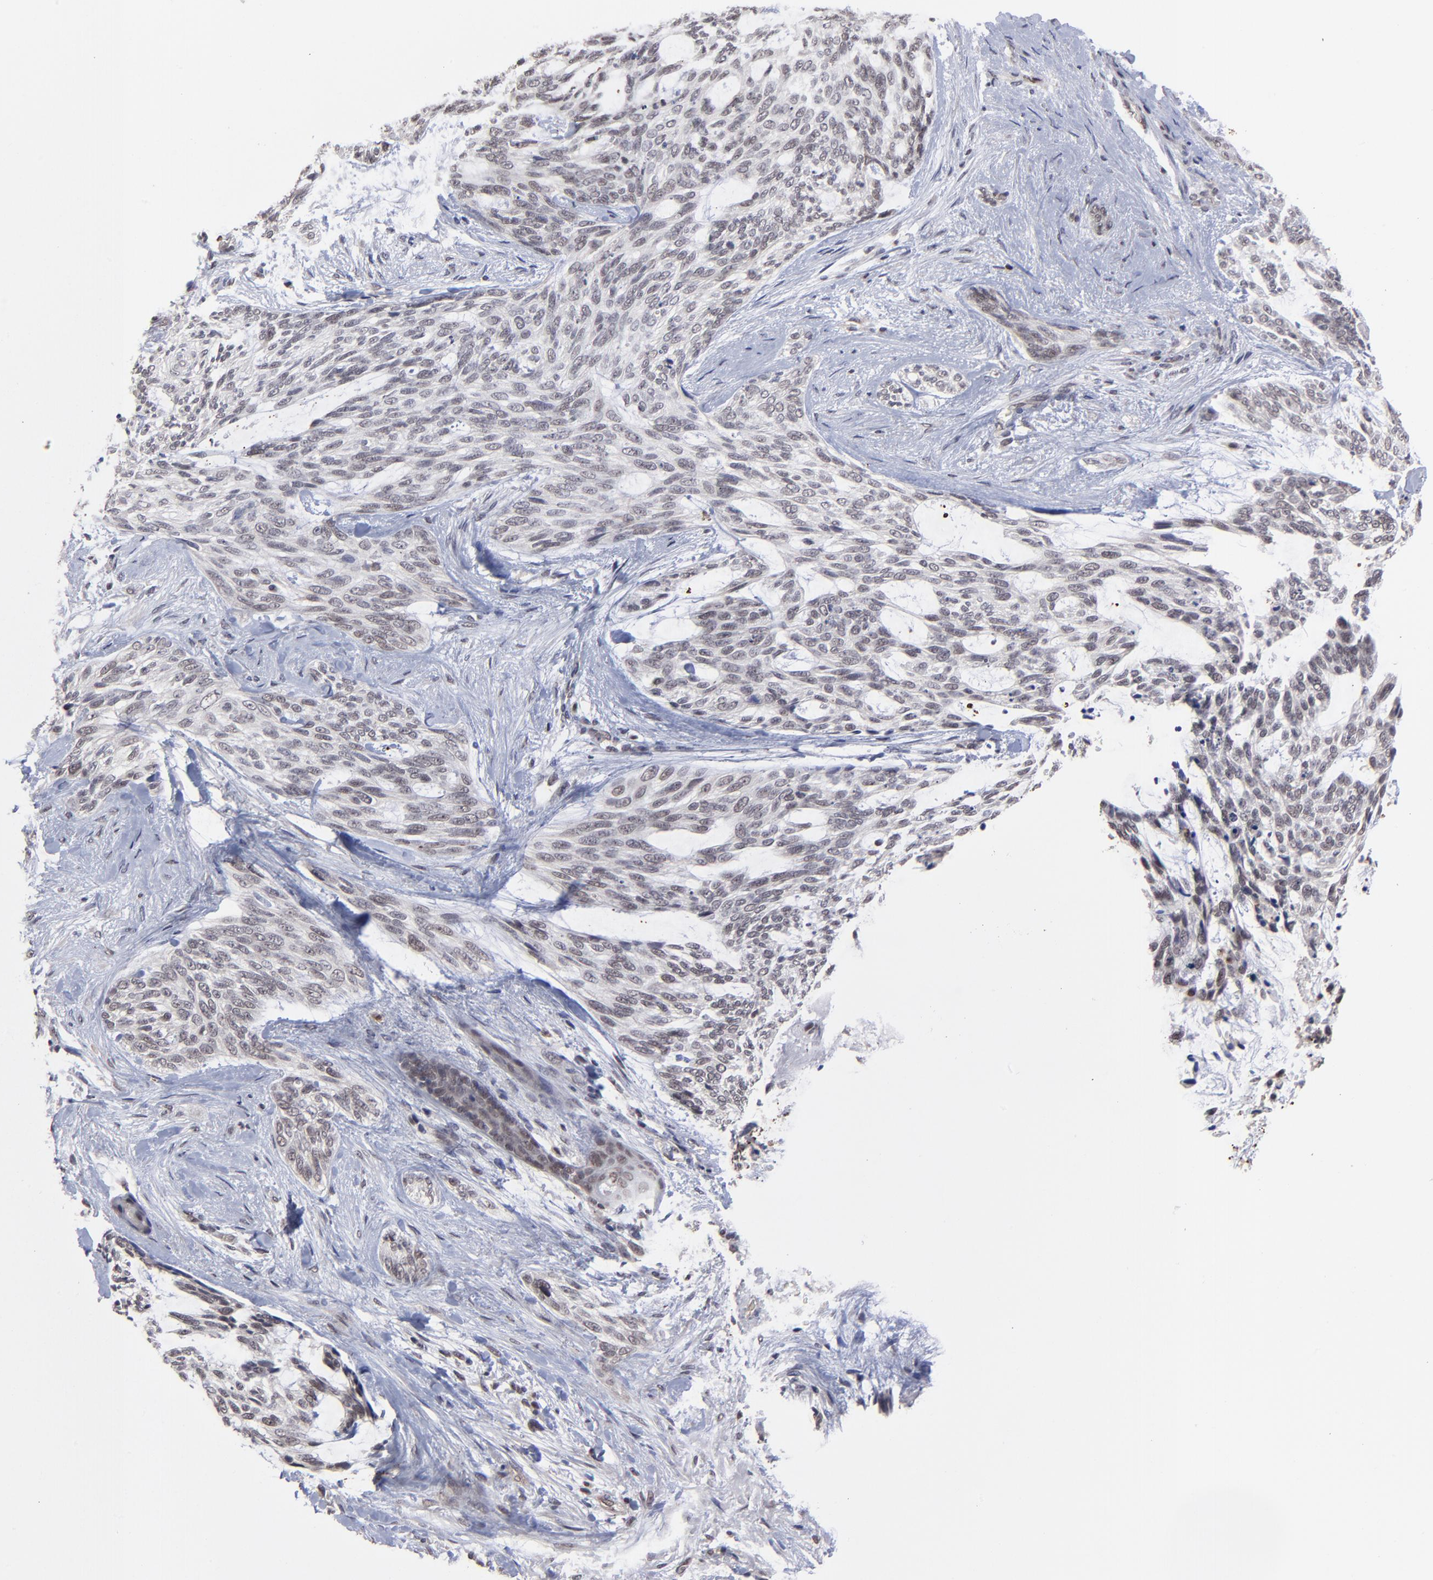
{"staining": {"intensity": "weak", "quantity": "<25%", "location": "nuclear"}, "tissue": "skin cancer", "cell_type": "Tumor cells", "image_type": "cancer", "snomed": [{"axis": "morphology", "description": "Normal tissue, NOS"}, {"axis": "morphology", "description": "Basal cell carcinoma"}, {"axis": "topography", "description": "Skin"}], "caption": "Photomicrograph shows no protein expression in tumor cells of skin cancer (basal cell carcinoma) tissue. The staining was performed using DAB (3,3'-diaminobenzidine) to visualize the protein expression in brown, while the nuclei were stained in blue with hematoxylin (Magnification: 20x).", "gene": "ZNF419", "patient": {"sex": "female", "age": 71}}